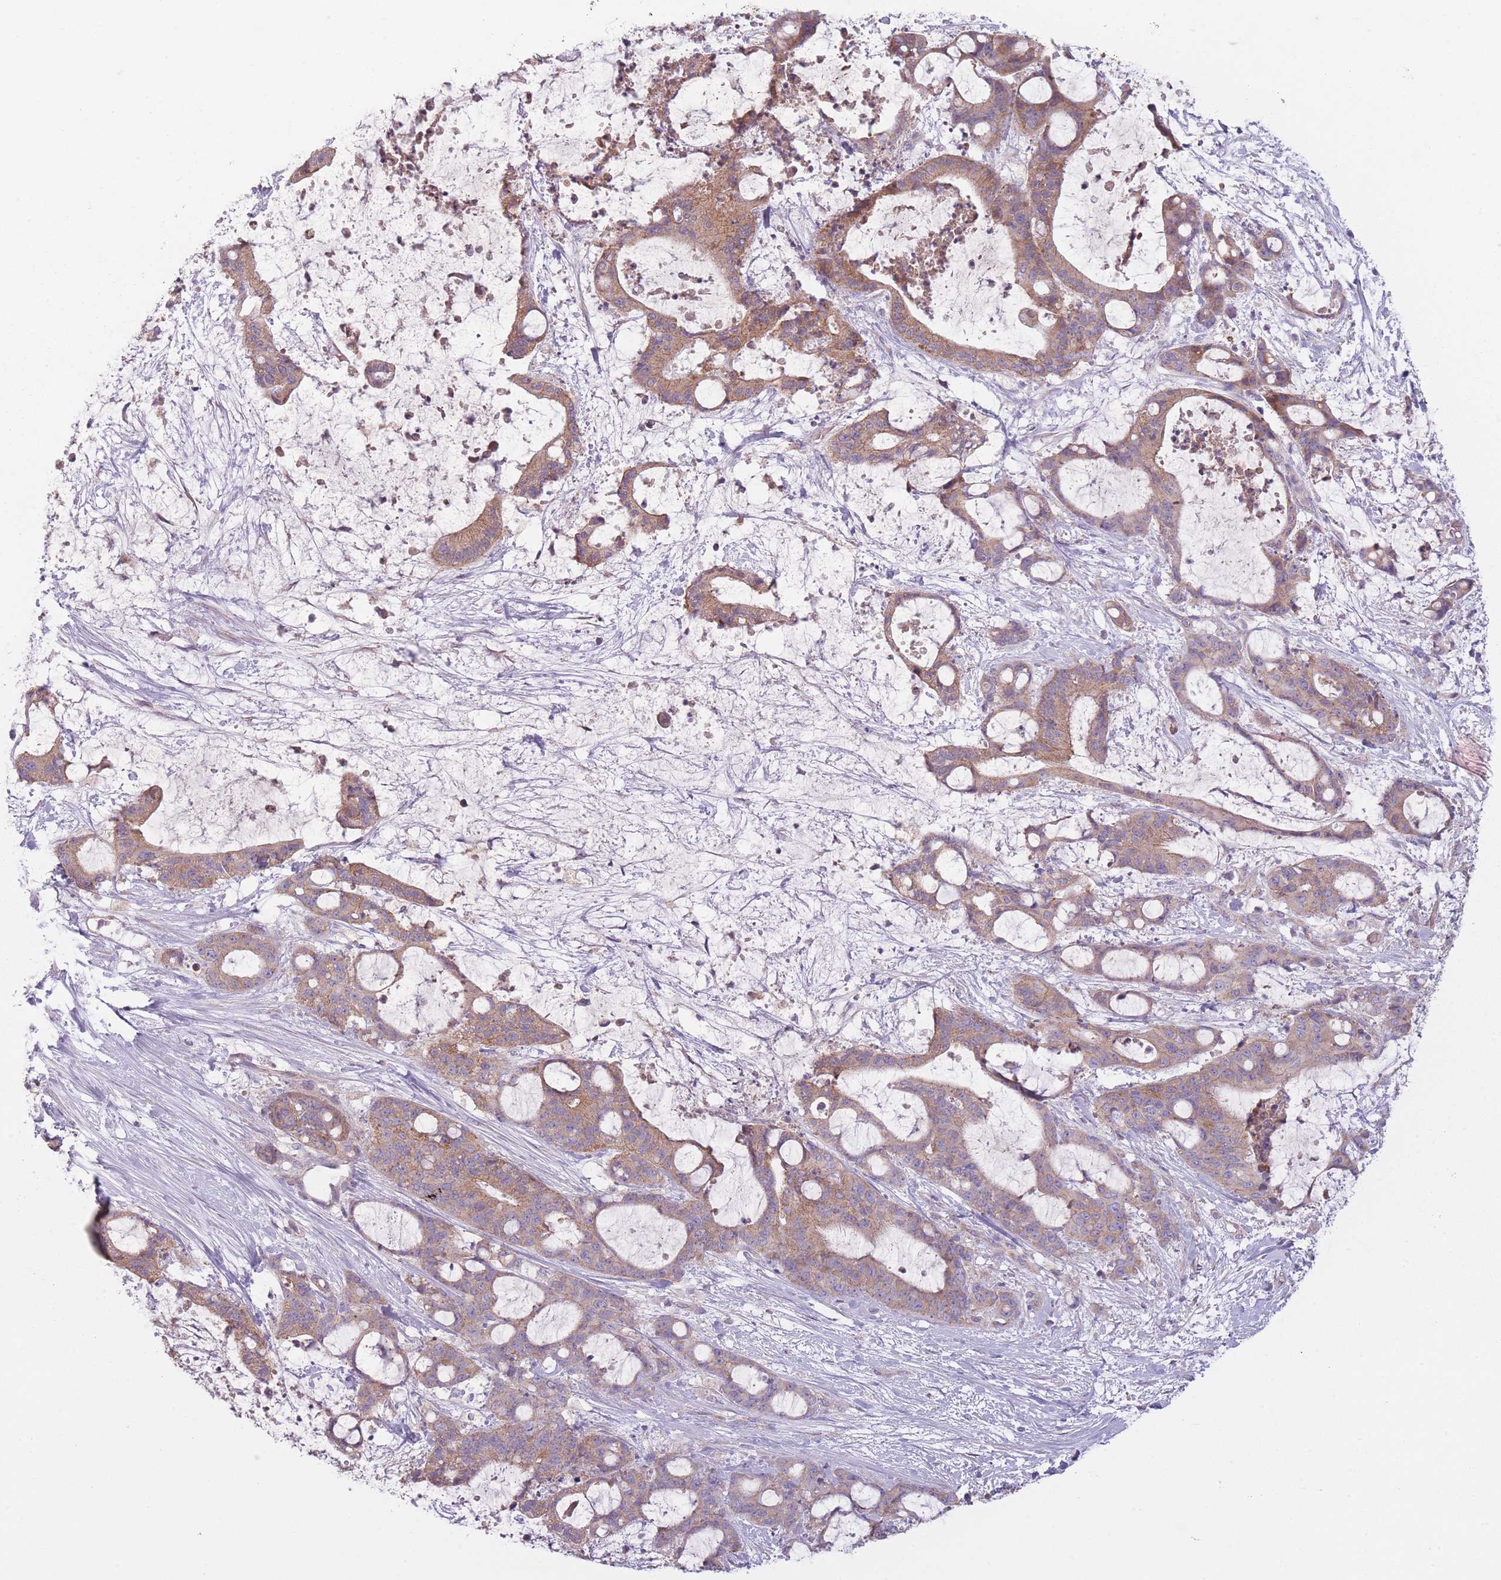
{"staining": {"intensity": "moderate", "quantity": ">75%", "location": "cytoplasmic/membranous"}, "tissue": "liver cancer", "cell_type": "Tumor cells", "image_type": "cancer", "snomed": [{"axis": "morphology", "description": "Normal tissue, NOS"}, {"axis": "morphology", "description": "Cholangiocarcinoma"}, {"axis": "topography", "description": "Liver"}, {"axis": "topography", "description": "Peripheral nerve tissue"}], "caption": "The micrograph demonstrates immunohistochemical staining of liver cancer. There is moderate cytoplasmic/membranous positivity is present in about >75% of tumor cells.", "gene": "NT5DC2", "patient": {"sex": "female", "age": 73}}